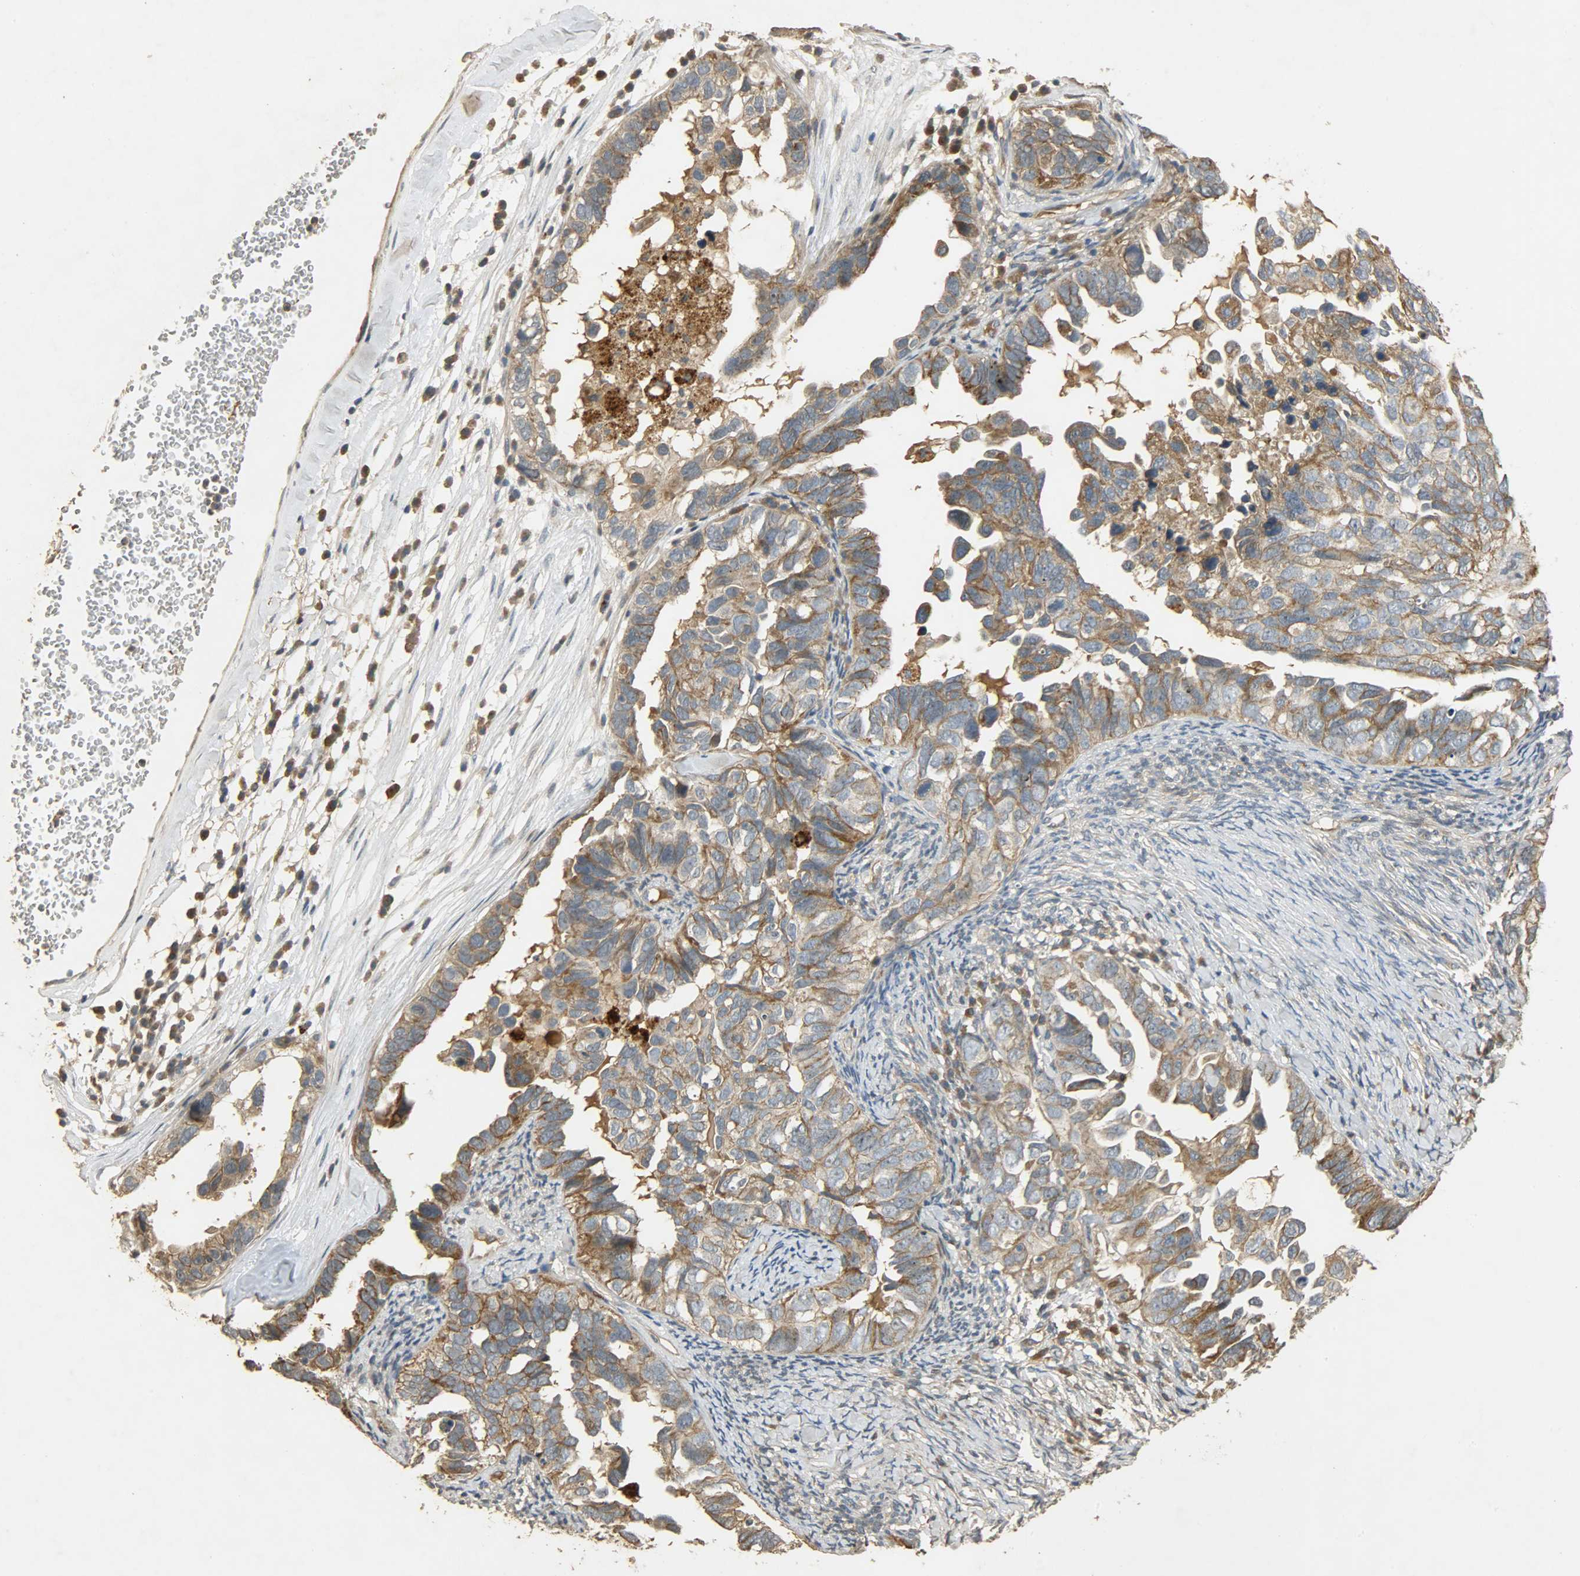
{"staining": {"intensity": "moderate", "quantity": ">75%", "location": "cytoplasmic/membranous"}, "tissue": "ovarian cancer", "cell_type": "Tumor cells", "image_type": "cancer", "snomed": [{"axis": "morphology", "description": "Cystadenocarcinoma, serous, NOS"}, {"axis": "topography", "description": "Ovary"}], "caption": "This is an image of IHC staining of ovarian serous cystadenocarcinoma, which shows moderate positivity in the cytoplasmic/membranous of tumor cells.", "gene": "ATP2B1", "patient": {"sex": "female", "age": 82}}